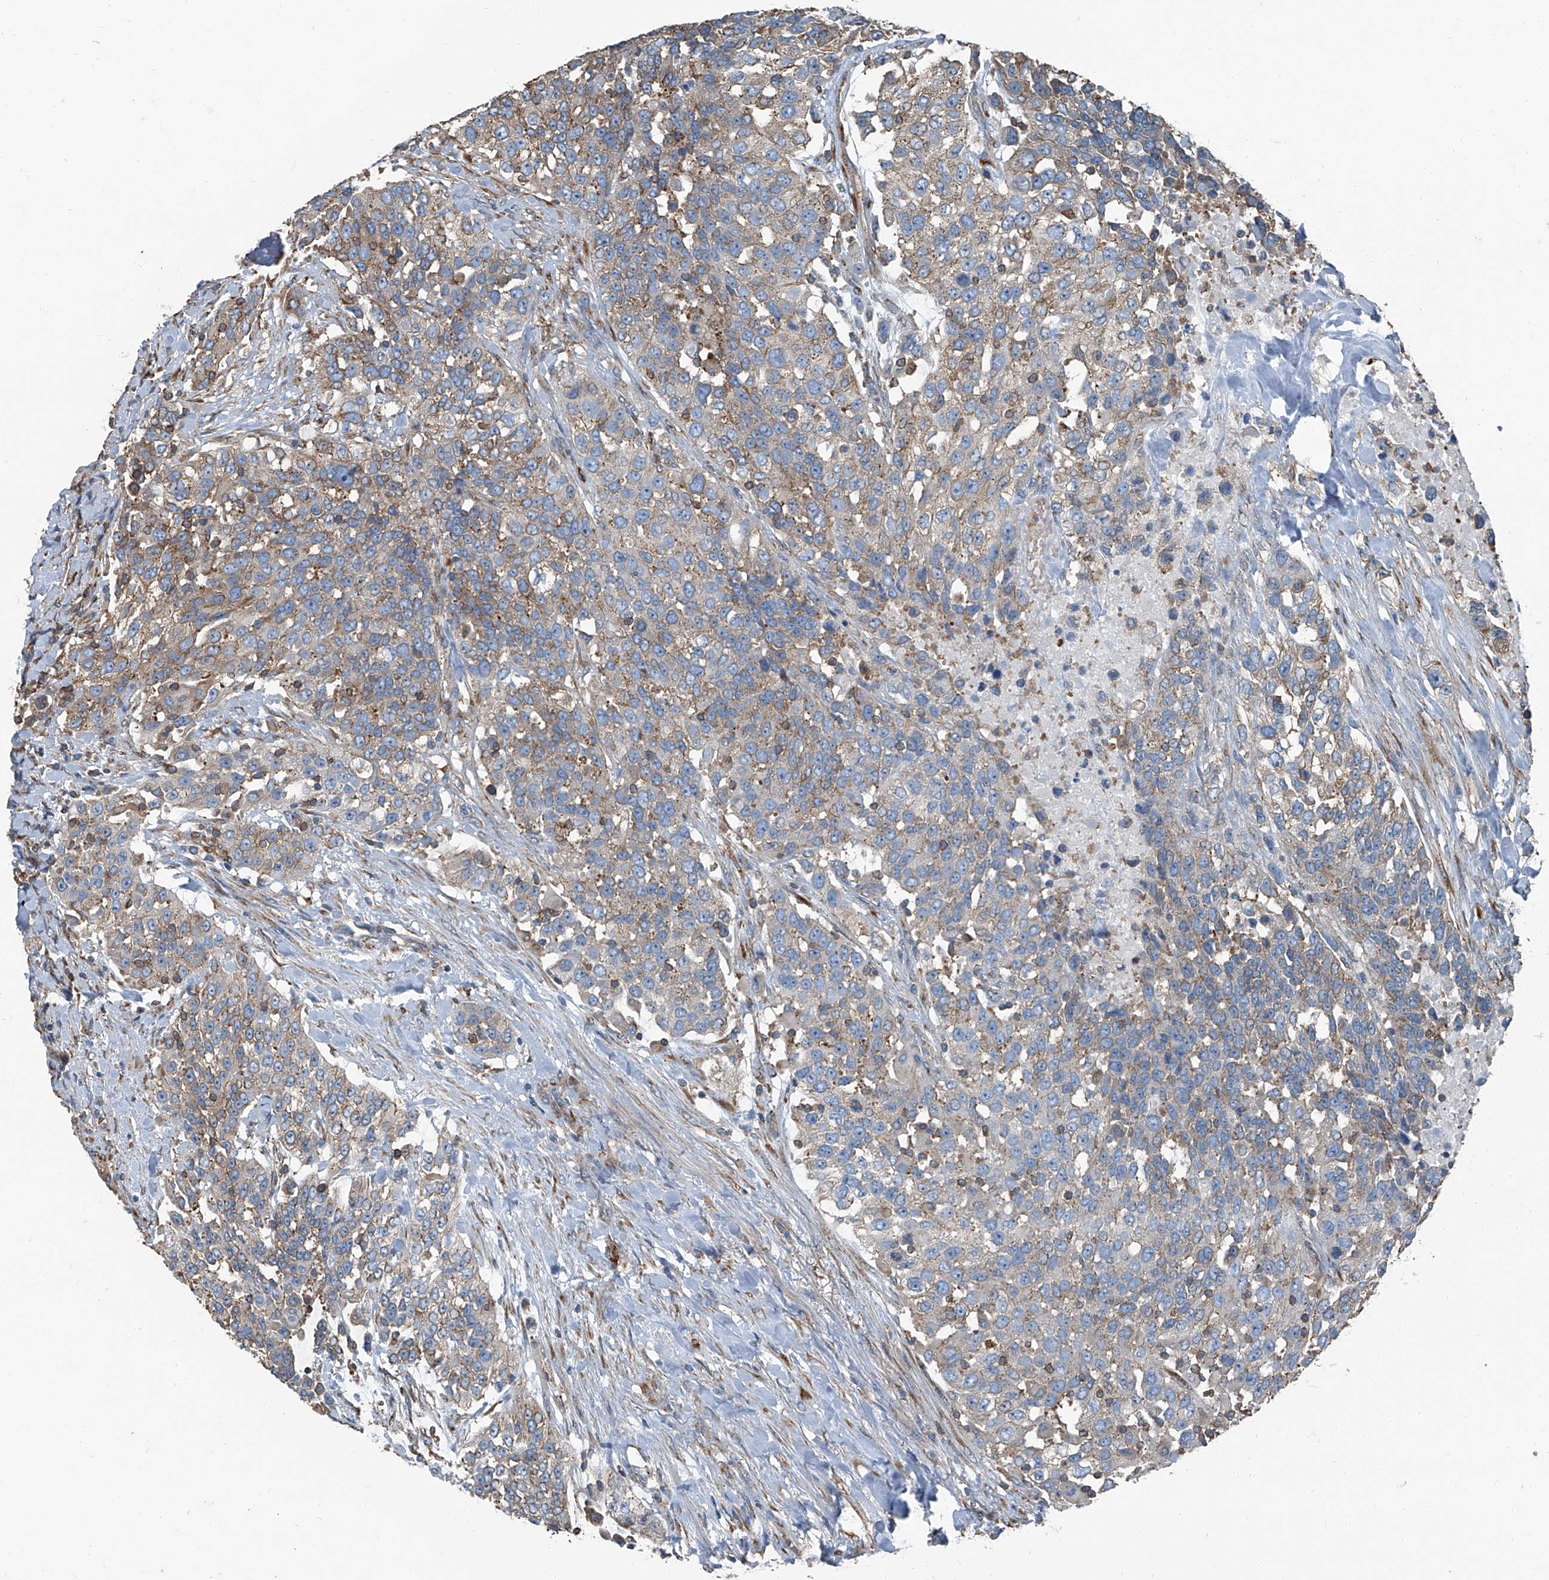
{"staining": {"intensity": "weak", "quantity": "25%-75%", "location": "cytoplasmic/membranous"}, "tissue": "urothelial cancer", "cell_type": "Tumor cells", "image_type": "cancer", "snomed": [{"axis": "morphology", "description": "Urothelial carcinoma, High grade"}, {"axis": "topography", "description": "Urinary bladder"}], "caption": "Protein staining of high-grade urothelial carcinoma tissue displays weak cytoplasmic/membranous staining in approximately 25%-75% of tumor cells.", "gene": "SEPTIN7", "patient": {"sex": "female", "age": 80}}